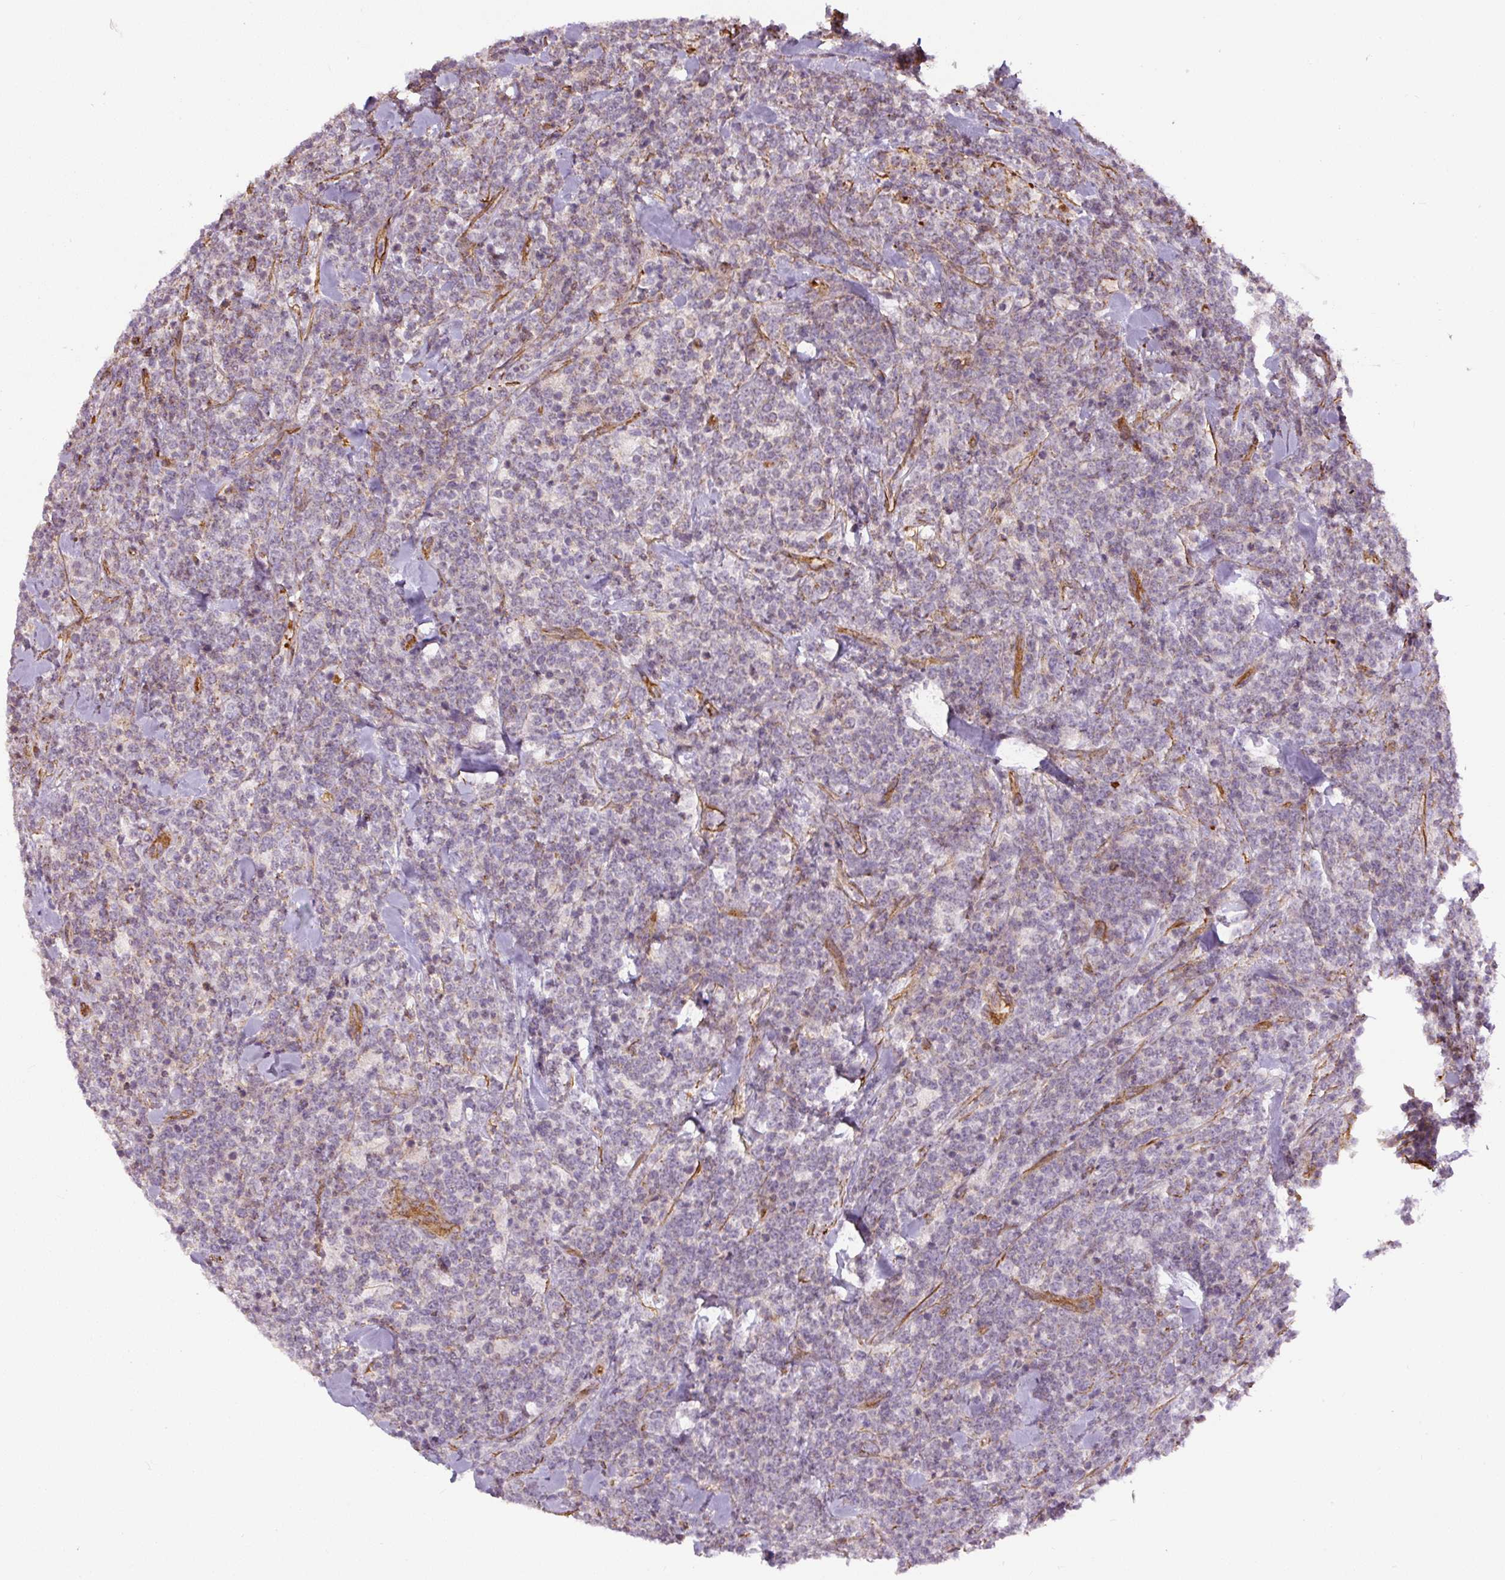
{"staining": {"intensity": "weak", "quantity": "<25%", "location": "cytoplasmic/membranous"}, "tissue": "lymphoma", "cell_type": "Tumor cells", "image_type": "cancer", "snomed": [{"axis": "morphology", "description": "Malignant lymphoma, non-Hodgkin's type, High grade"}, {"axis": "topography", "description": "Small intestine"}, {"axis": "topography", "description": "Colon"}], "caption": "Photomicrograph shows no protein staining in tumor cells of high-grade malignant lymphoma, non-Hodgkin's type tissue. (DAB IHC, high magnification).", "gene": "MYL12A", "patient": {"sex": "male", "age": 8}}